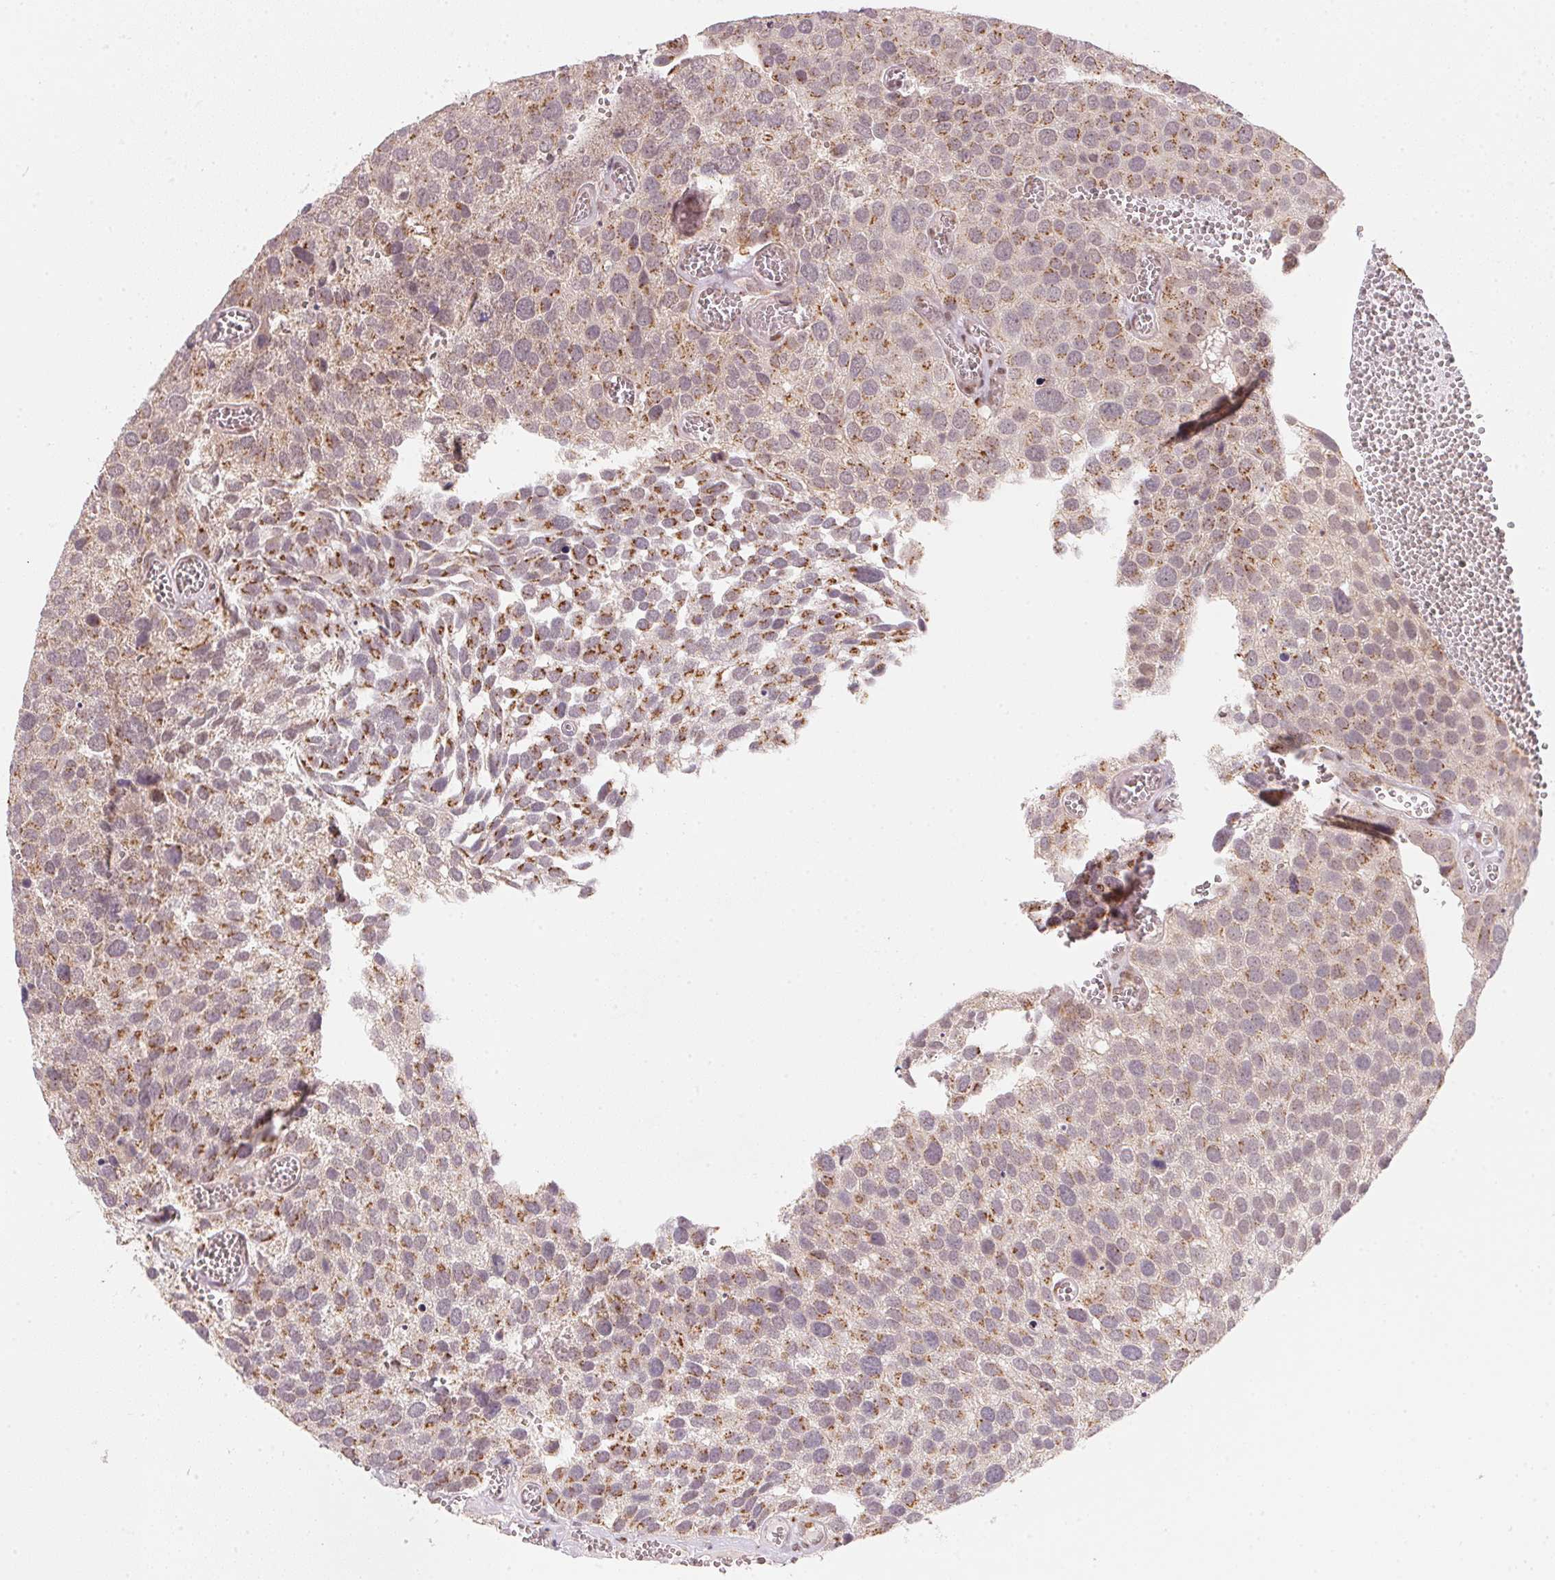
{"staining": {"intensity": "moderate", "quantity": ">75%", "location": "cytoplasmic/membranous"}, "tissue": "urothelial cancer", "cell_type": "Tumor cells", "image_type": "cancer", "snomed": [{"axis": "morphology", "description": "Urothelial carcinoma, Low grade"}, {"axis": "topography", "description": "Urinary bladder"}], "caption": "Tumor cells demonstrate medium levels of moderate cytoplasmic/membranous staining in about >75% of cells in human urothelial carcinoma (low-grade).", "gene": "RAB22A", "patient": {"sex": "female", "age": 69}}